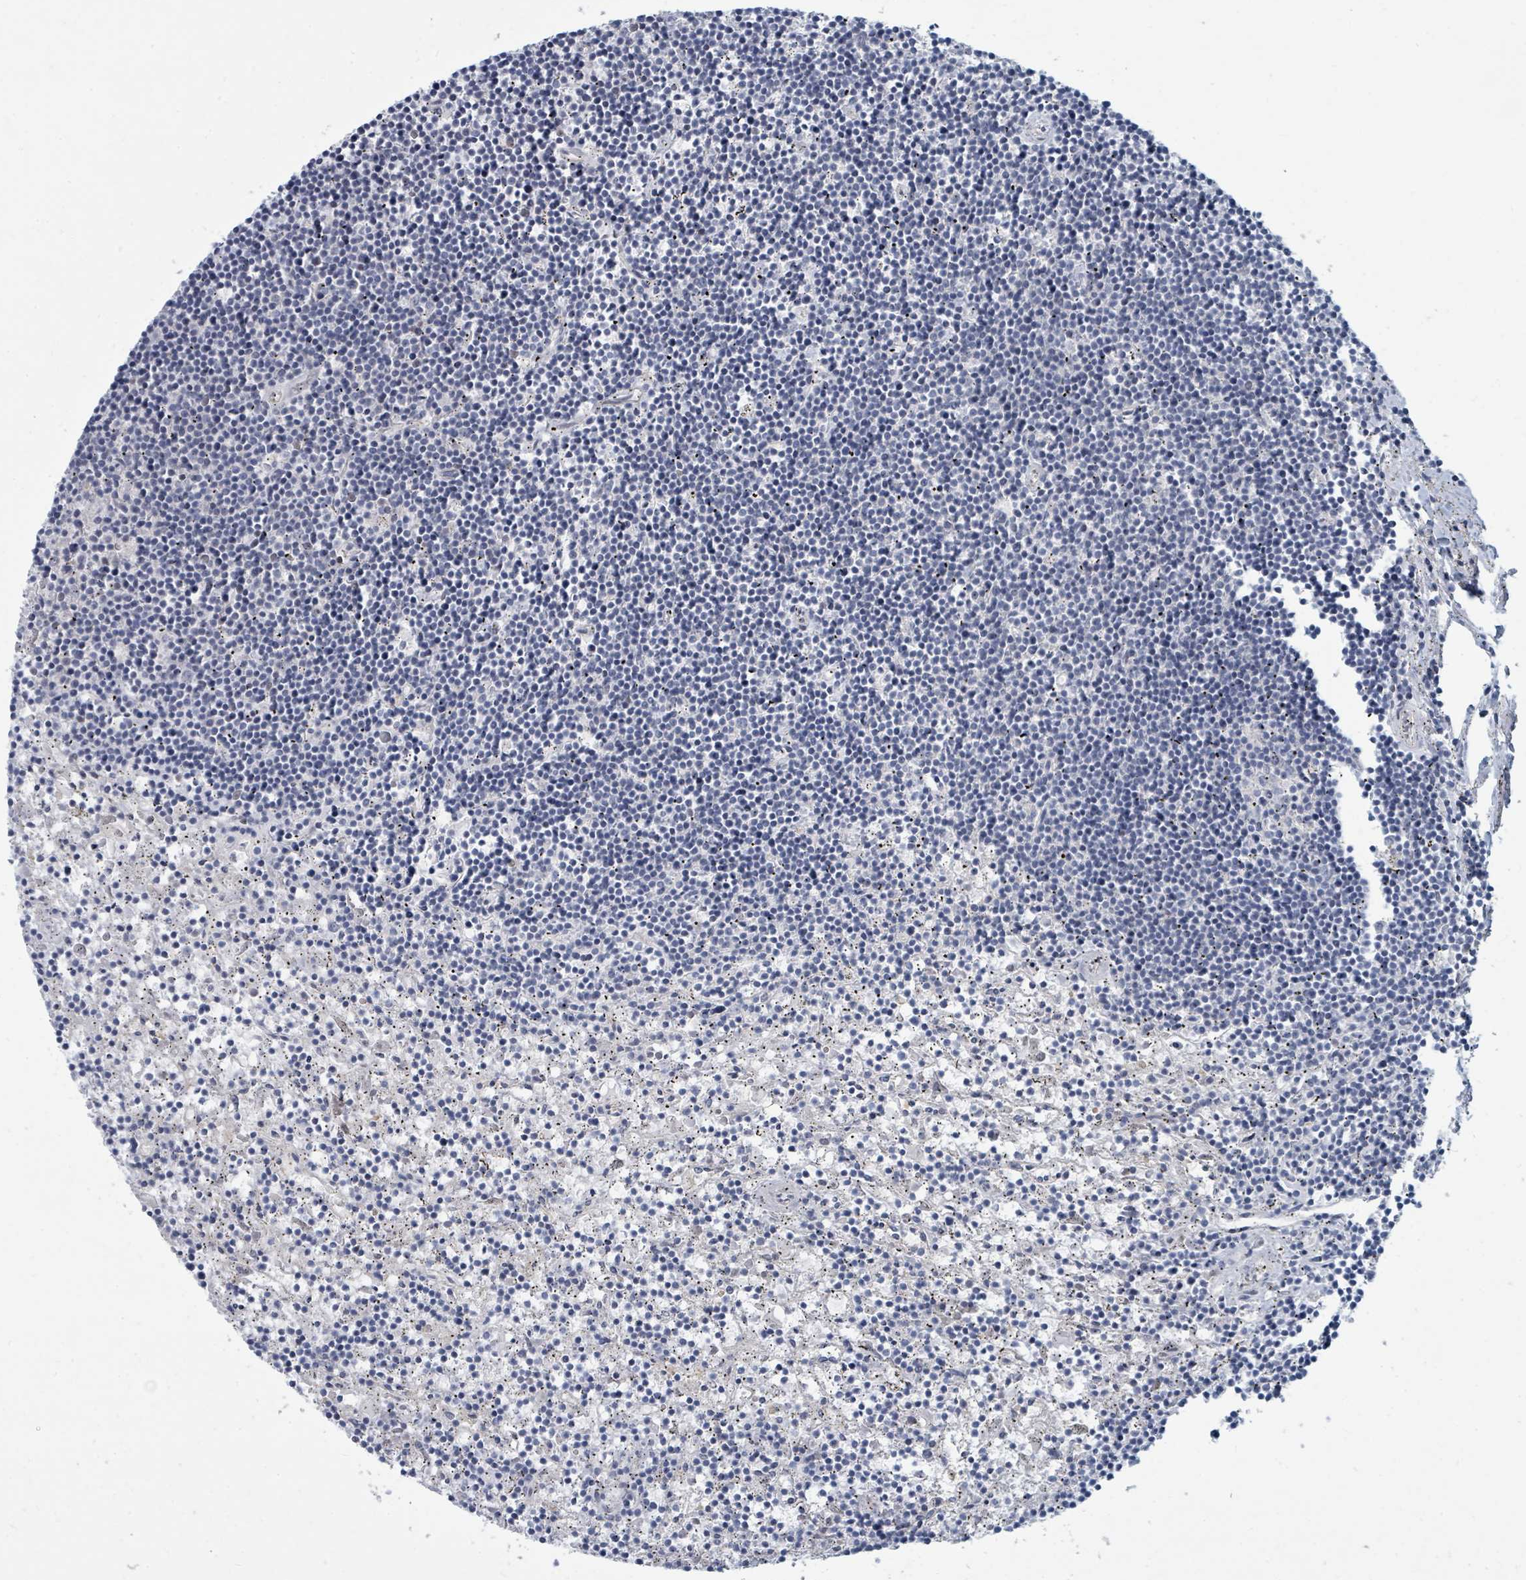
{"staining": {"intensity": "negative", "quantity": "none", "location": "none"}, "tissue": "lymphoma", "cell_type": "Tumor cells", "image_type": "cancer", "snomed": [{"axis": "morphology", "description": "Malignant lymphoma, non-Hodgkin's type, Low grade"}, {"axis": "topography", "description": "Spleen"}], "caption": "This is an IHC photomicrograph of low-grade malignant lymphoma, non-Hodgkin's type. There is no staining in tumor cells.", "gene": "SLC25A45", "patient": {"sex": "male", "age": 76}}